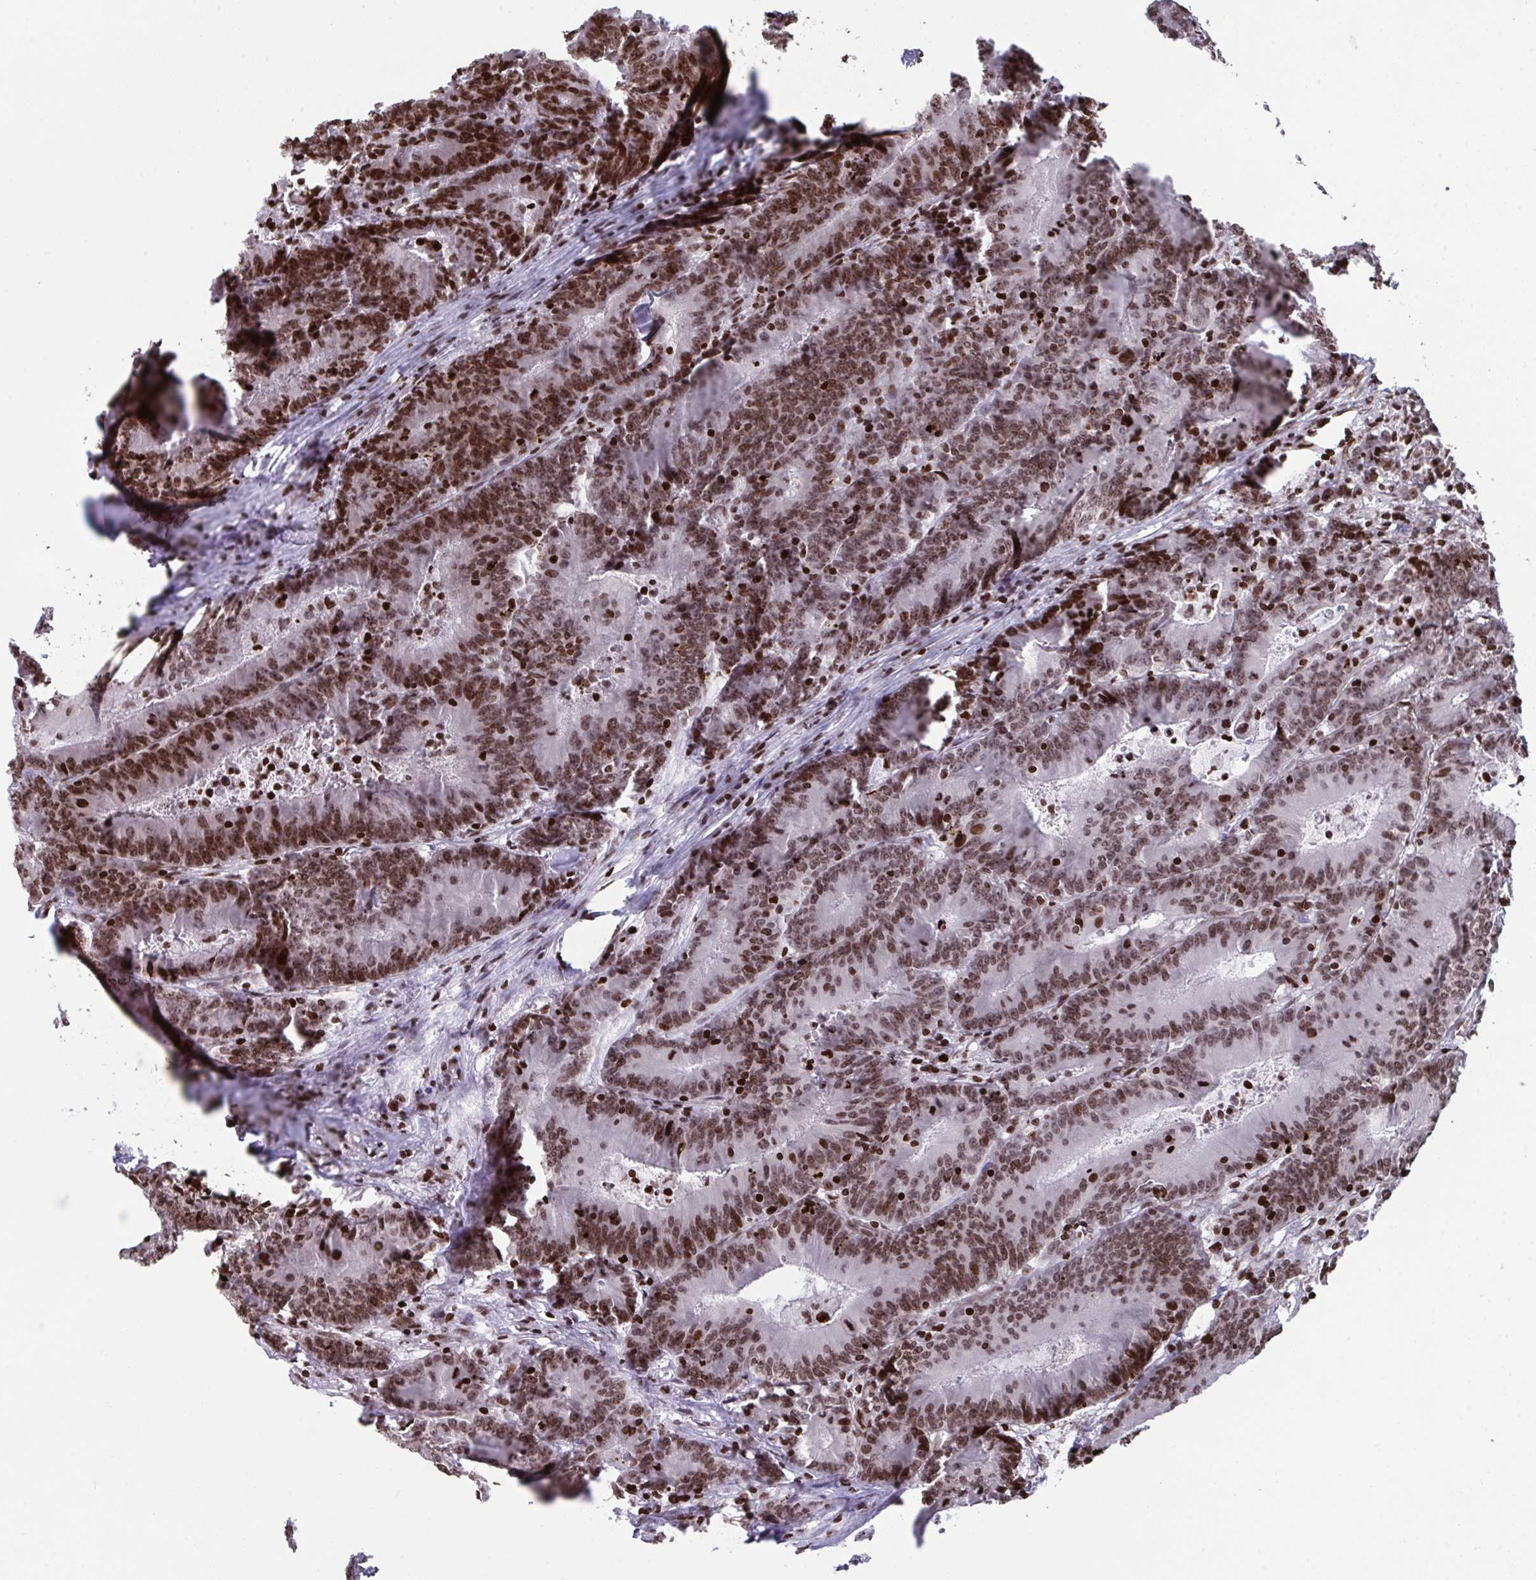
{"staining": {"intensity": "moderate", "quantity": ">75%", "location": "nuclear"}, "tissue": "colorectal cancer", "cell_type": "Tumor cells", "image_type": "cancer", "snomed": [{"axis": "morphology", "description": "Adenocarcinoma, NOS"}, {"axis": "topography", "description": "Colon"}], "caption": "Moderate nuclear staining for a protein is identified in approximately >75% of tumor cells of adenocarcinoma (colorectal) using immunohistochemistry (IHC).", "gene": "NIP7", "patient": {"sex": "female", "age": 78}}